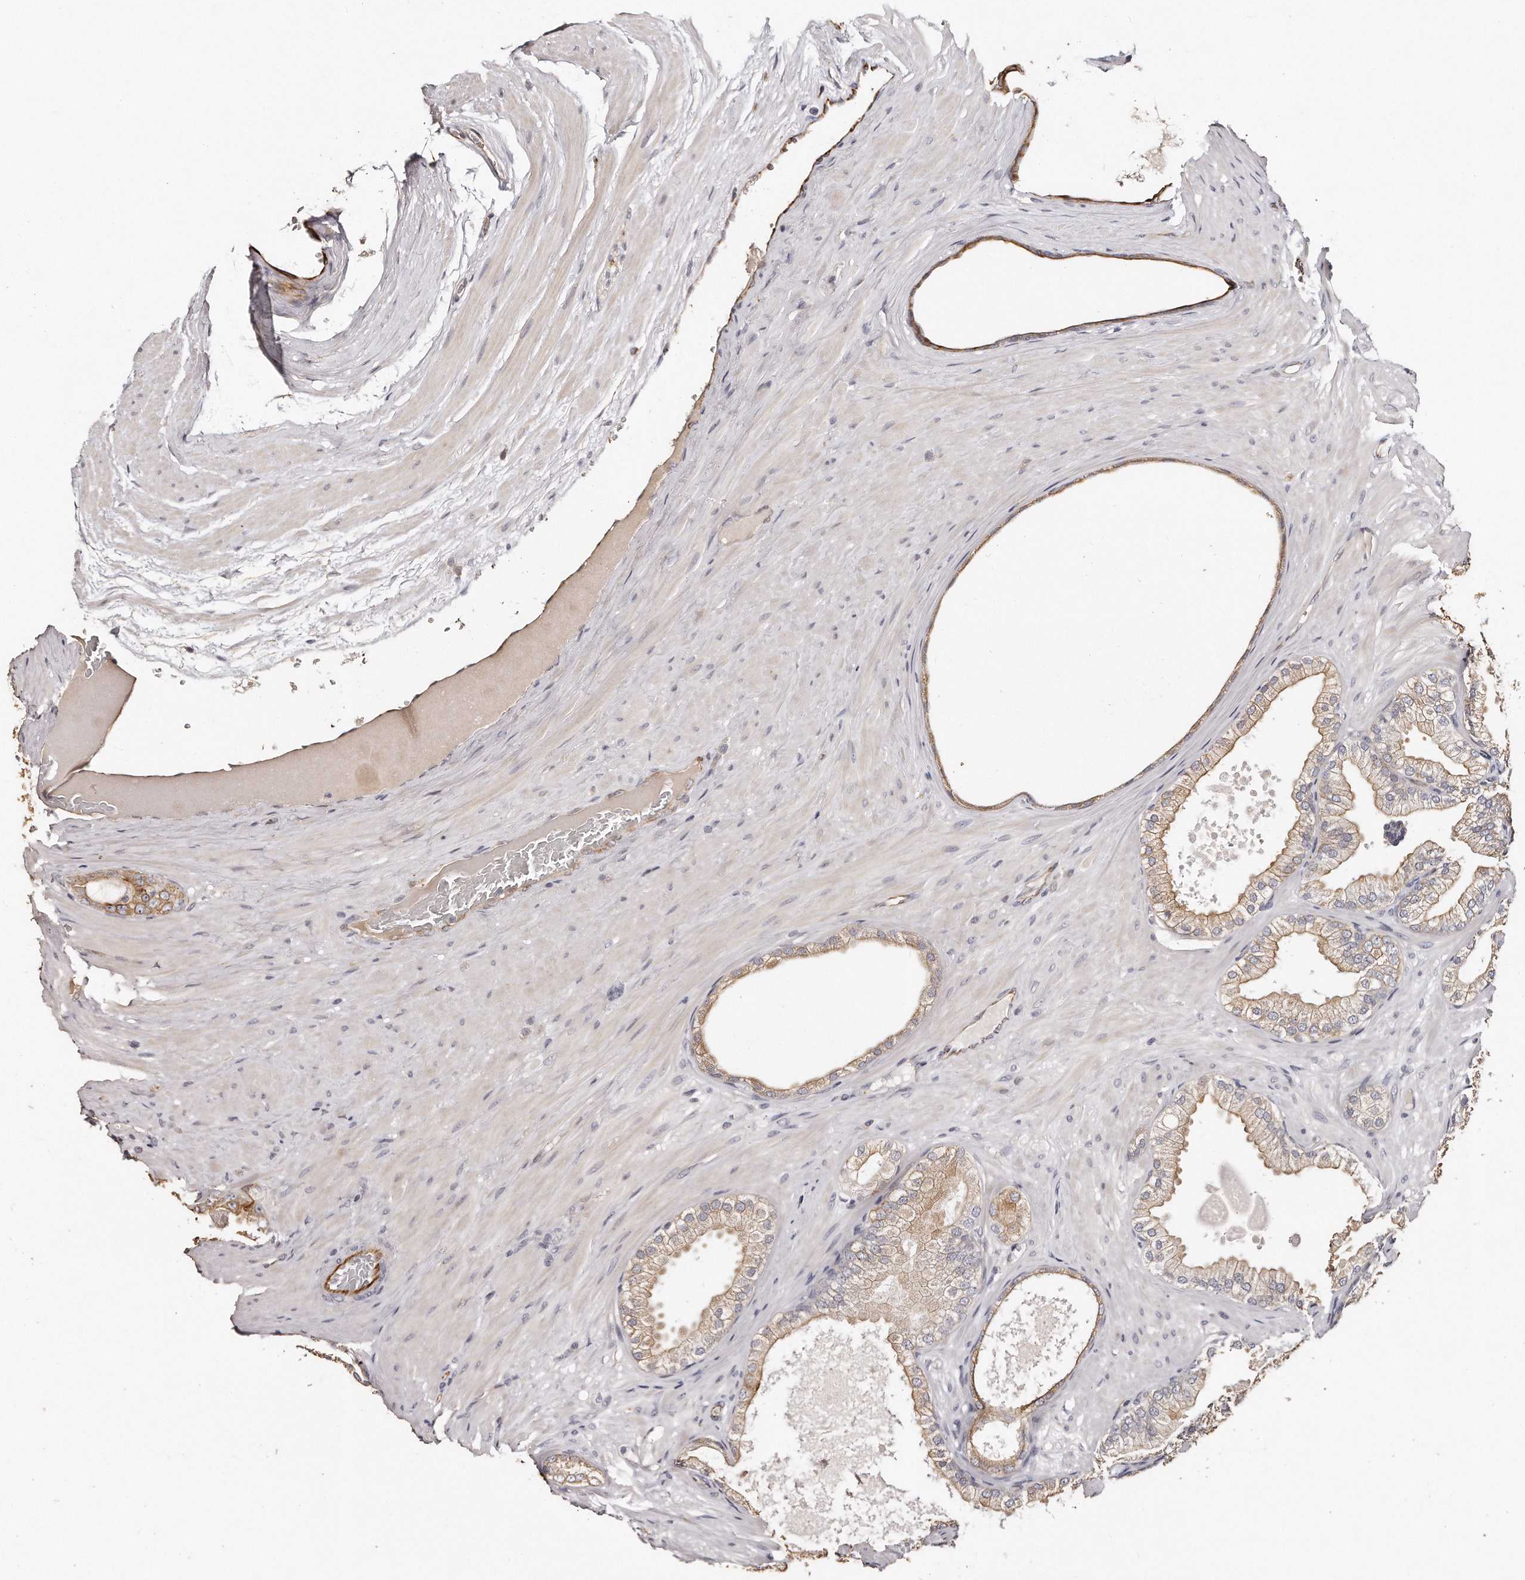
{"staining": {"intensity": "weak", "quantity": ">75%", "location": "cytoplasmic/membranous"}, "tissue": "prostate cancer", "cell_type": "Tumor cells", "image_type": "cancer", "snomed": [{"axis": "morphology", "description": "Adenocarcinoma, Low grade"}, {"axis": "topography", "description": "Prostate"}], "caption": "A brown stain shows weak cytoplasmic/membranous expression of a protein in low-grade adenocarcinoma (prostate) tumor cells. (DAB IHC with brightfield microscopy, high magnification).", "gene": "ZYG11A", "patient": {"sex": "male", "age": 63}}